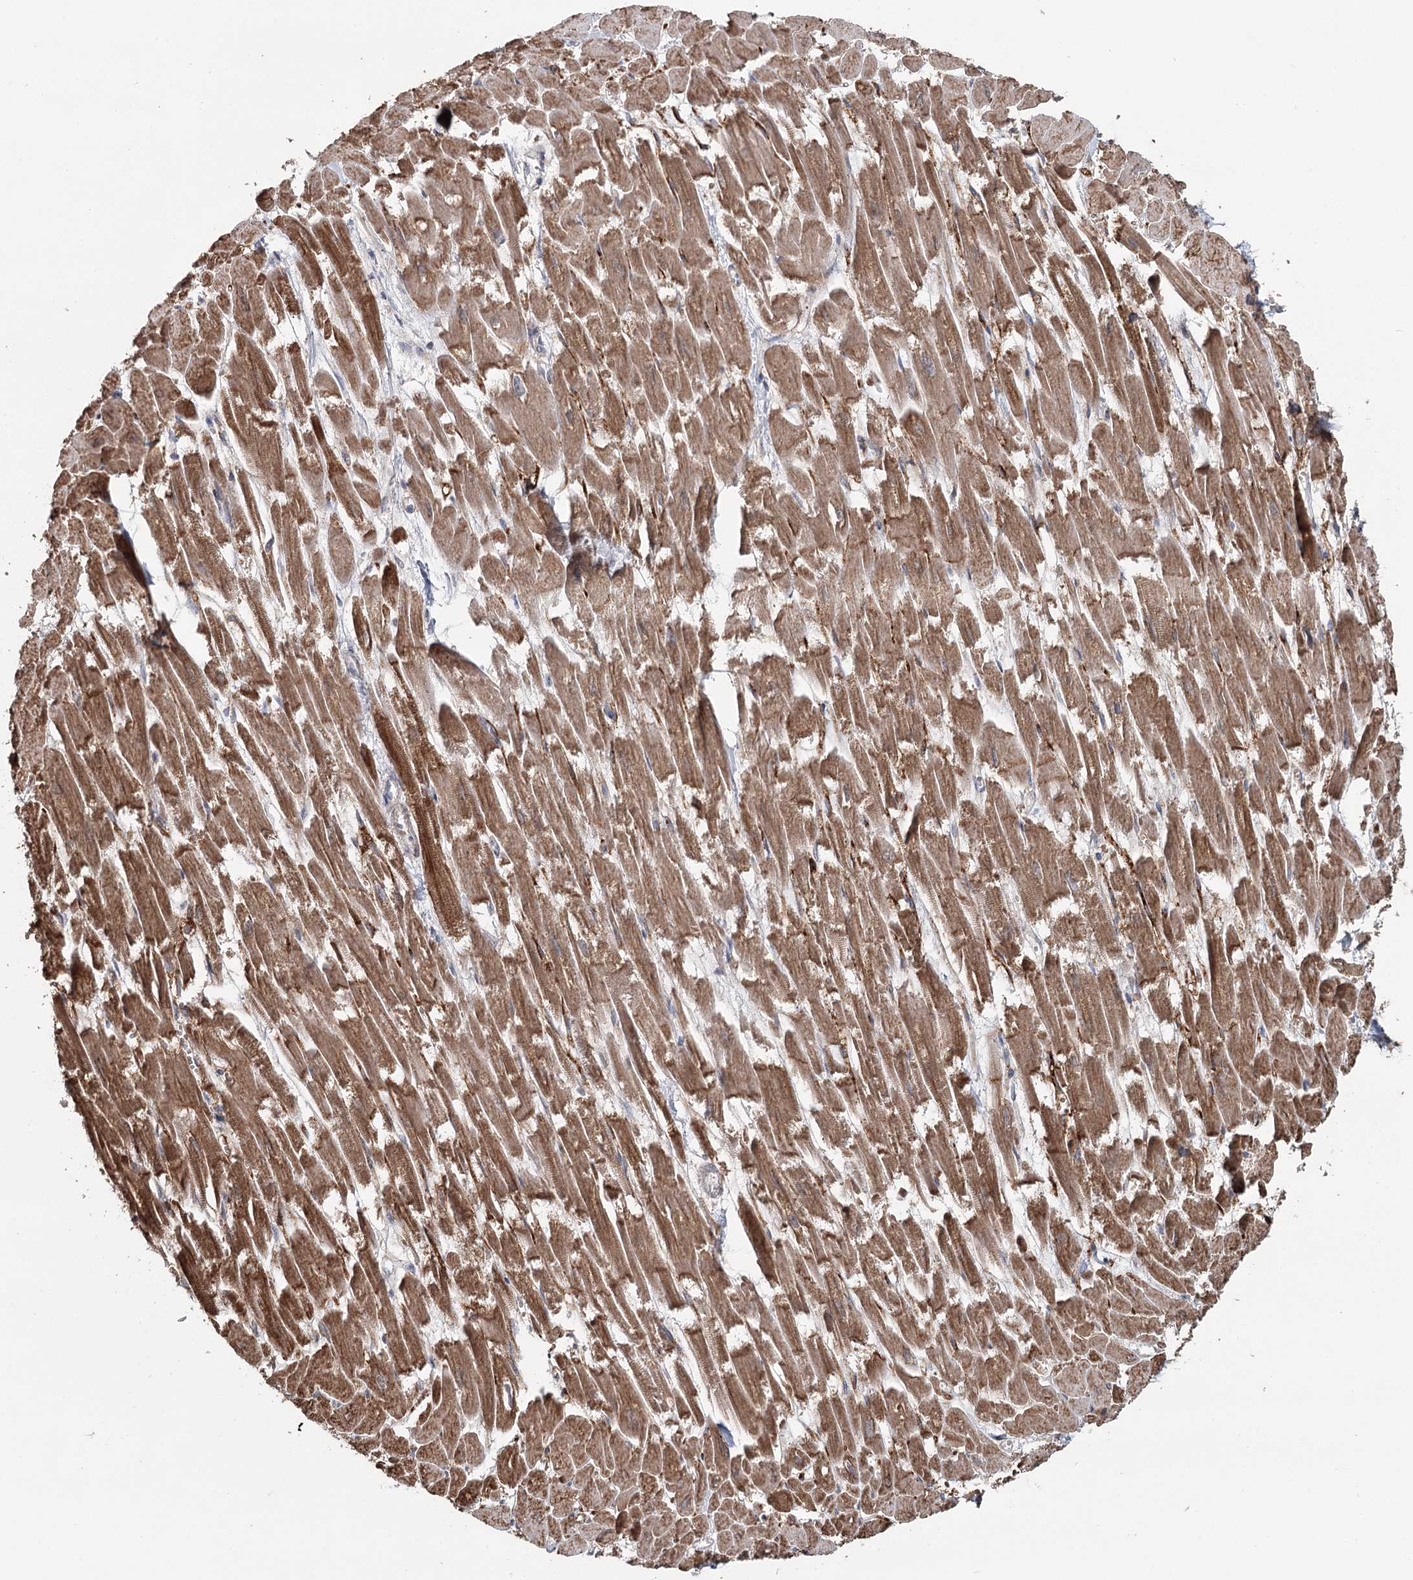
{"staining": {"intensity": "moderate", "quantity": ">75%", "location": "cytoplasmic/membranous"}, "tissue": "heart muscle", "cell_type": "Cardiomyocytes", "image_type": "normal", "snomed": [{"axis": "morphology", "description": "Normal tissue, NOS"}, {"axis": "topography", "description": "Heart"}], "caption": "High-magnification brightfield microscopy of normal heart muscle stained with DAB (3,3'-diaminobenzidine) (brown) and counterstained with hematoxylin (blue). cardiomyocytes exhibit moderate cytoplasmic/membranous expression is seen in about>75% of cells.", "gene": "MAP3K13", "patient": {"sex": "male", "age": 54}}